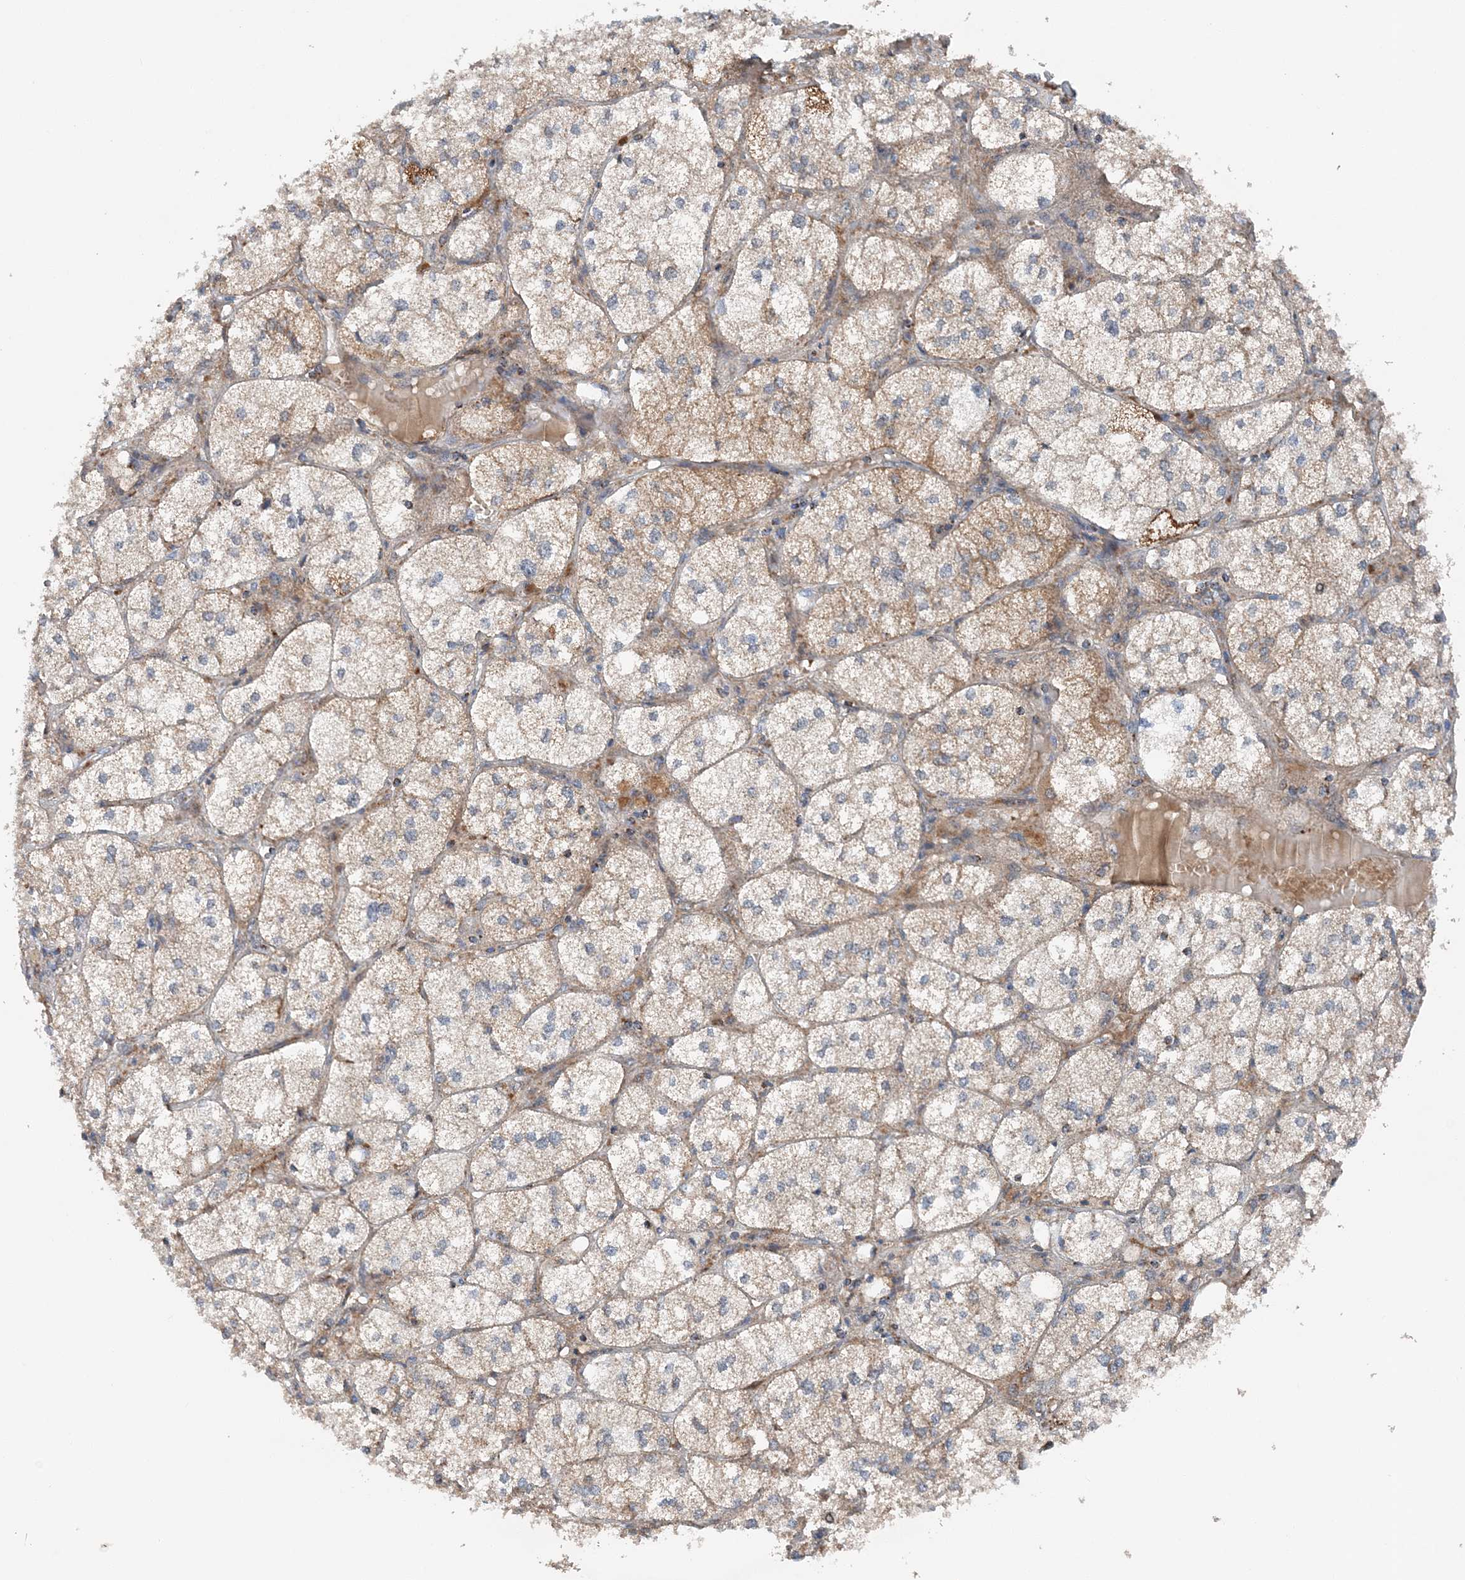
{"staining": {"intensity": "moderate", "quantity": "25%-75%", "location": "cytoplasmic/membranous"}, "tissue": "adrenal gland", "cell_type": "Glandular cells", "image_type": "normal", "snomed": [{"axis": "morphology", "description": "Normal tissue, NOS"}, {"axis": "topography", "description": "Adrenal gland"}], "caption": "Adrenal gland stained for a protein shows moderate cytoplasmic/membranous positivity in glandular cells. The staining was performed using DAB (3,3'-diaminobenzidine) to visualize the protein expression in brown, while the nuclei were stained in blue with hematoxylin (Magnification: 20x).", "gene": "SPRY2", "patient": {"sex": "female", "age": 61}}